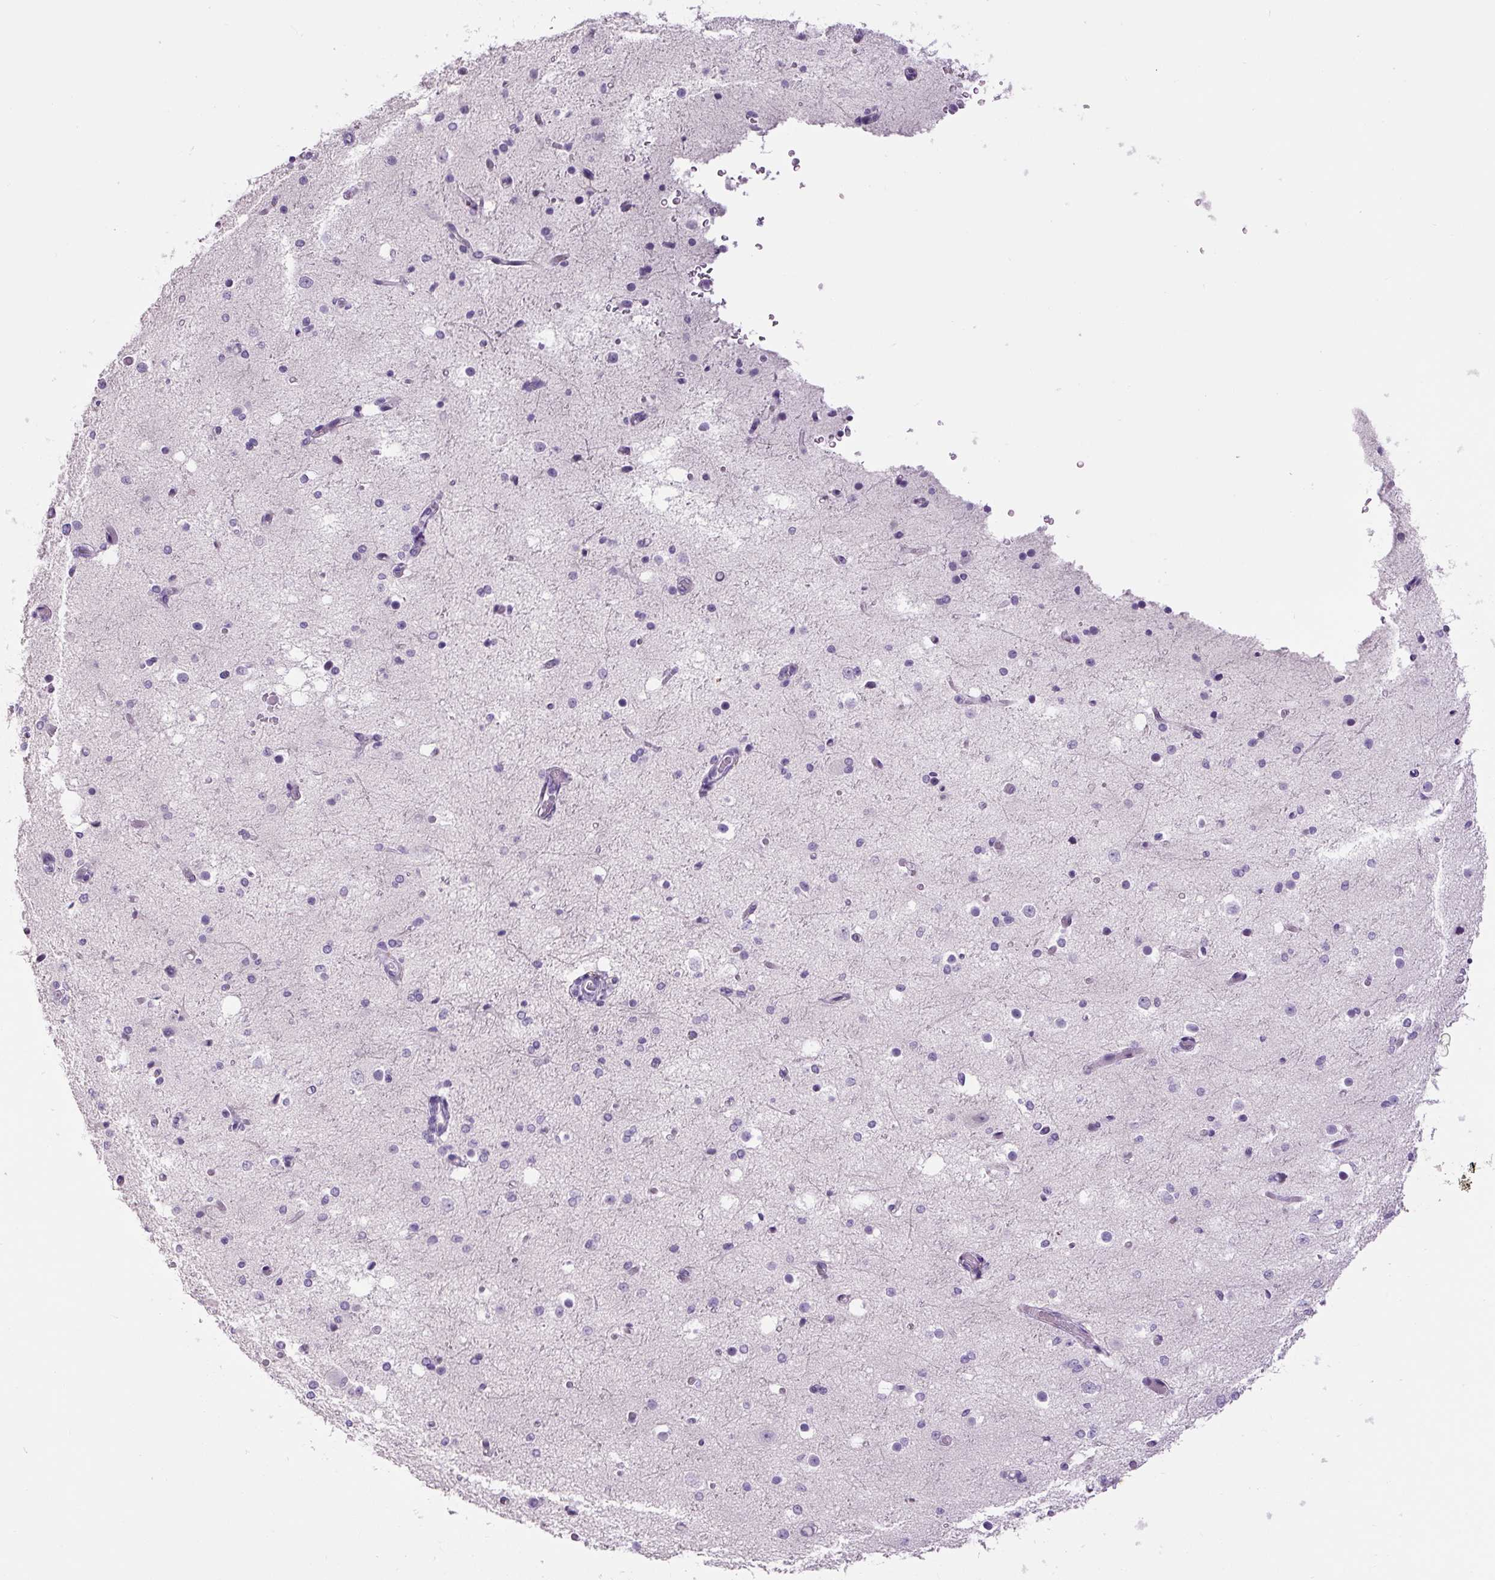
{"staining": {"intensity": "negative", "quantity": "none", "location": "none"}, "tissue": "cerebral cortex", "cell_type": "Endothelial cells", "image_type": "normal", "snomed": [{"axis": "morphology", "description": "Normal tissue, NOS"}, {"axis": "morphology", "description": "Inflammation, NOS"}, {"axis": "topography", "description": "Cerebral cortex"}], "caption": "The immunohistochemistry (IHC) histopathology image has no significant positivity in endothelial cells of cerebral cortex. The staining was performed using DAB (3,3'-diaminobenzidine) to visualize the protein expression in brown, while the nuclei were stained in blue with hematoxylin (Magnification: 20x).", "gene": "FBN1", "patient": {"sex": "male", "age": 6}}